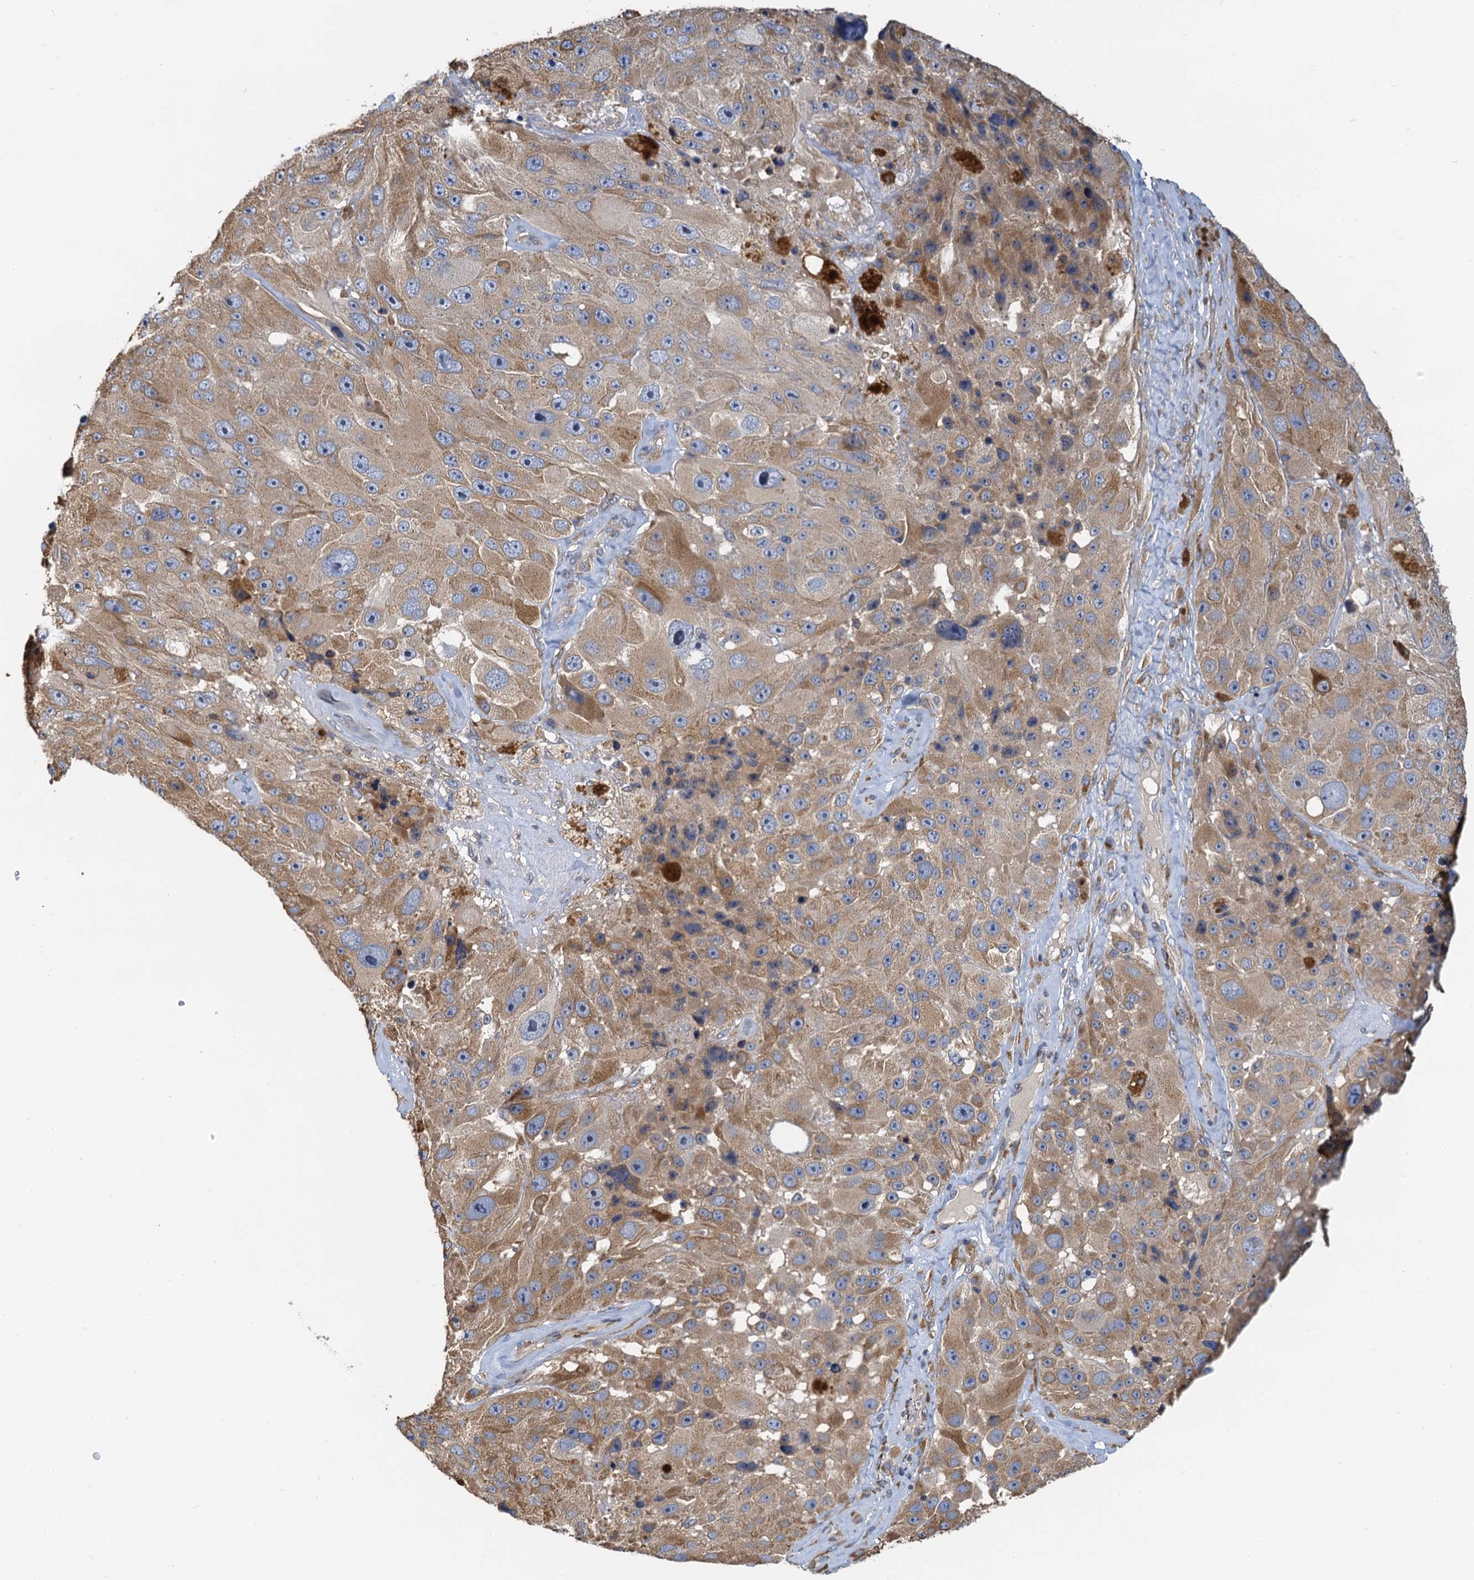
{"staining": {"intensity": "moderate", "quantity": "25%-75%", "location": "cytoplasmic/membranous"}, "tissue": "melanoma", "cell_type": "Tumor cells", "image_type": "cancer", "snomed": [{"axis": "morphology", "description": "Malignant melanoma, Metastatic site"}, {"axis": "topography", "description": "Lymph node"}], "caption": "Malignant melanoma (metastatic site) tissue displays moderate cytoplasmic/membranous staining in approximately 25%-75% of tumor cells", "gene": "NKAPD1", "patient": {"sex": "male", "age": 62}}